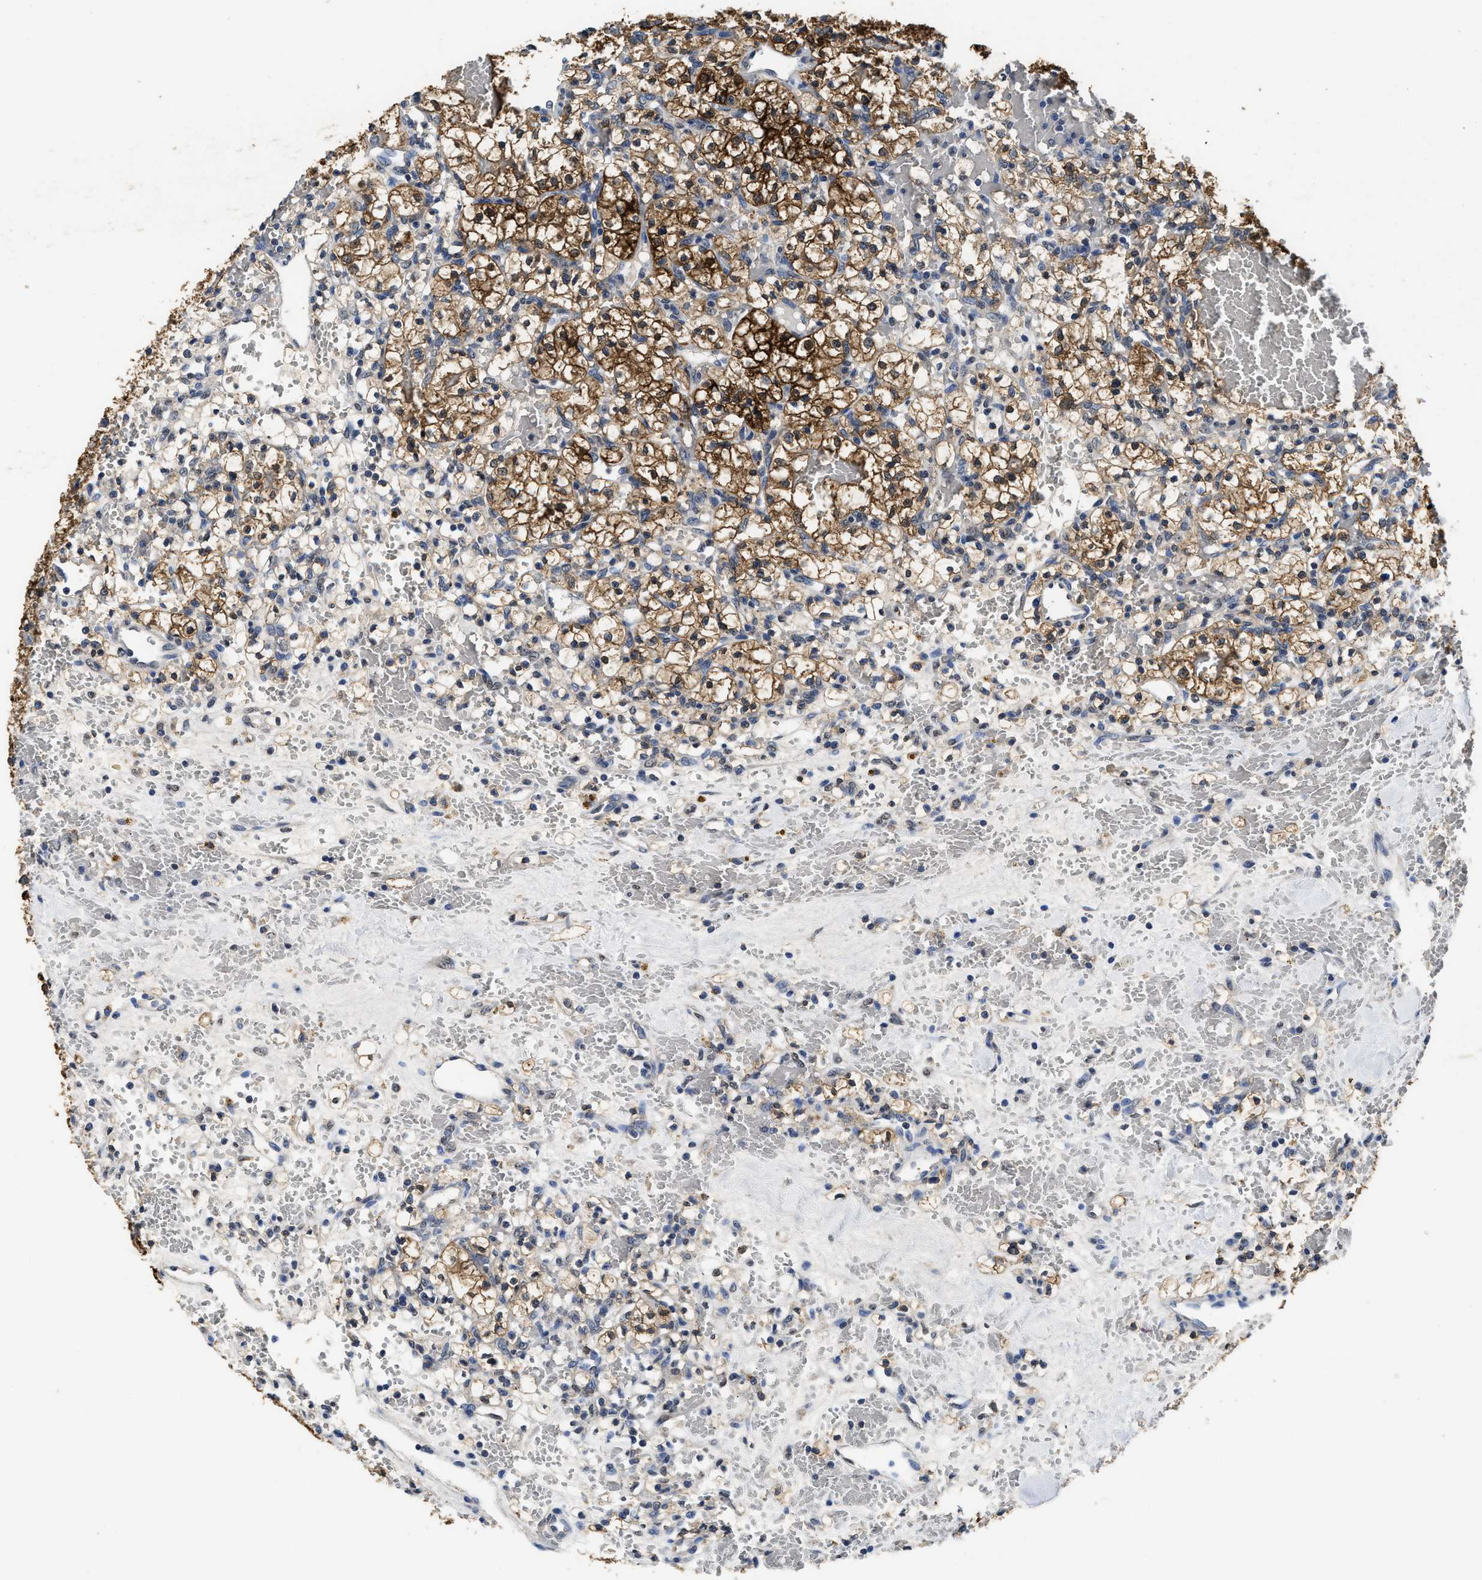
{"staining": {"intensity": "strong", "quantity": ">75%", "location": "cytoplasmic/membranous"}, "tissue": "renal cancer", "cell_type": "Tumor cells", "image_type": "cancer", "snomed": [{"axis": "morphology", "description": "Adenocarcinoma, NOS"}, {"axis": "topography", "description": "Kidney"}], "caption": "The photomicrograph demonstrates a brown stain indicating the presence of a protein in the cytoplasmic/membranous of tumor cells in renal adenocarcinoma.", "gene": "CTNNA1", "patient": {"sex": "female", "age": 60}}